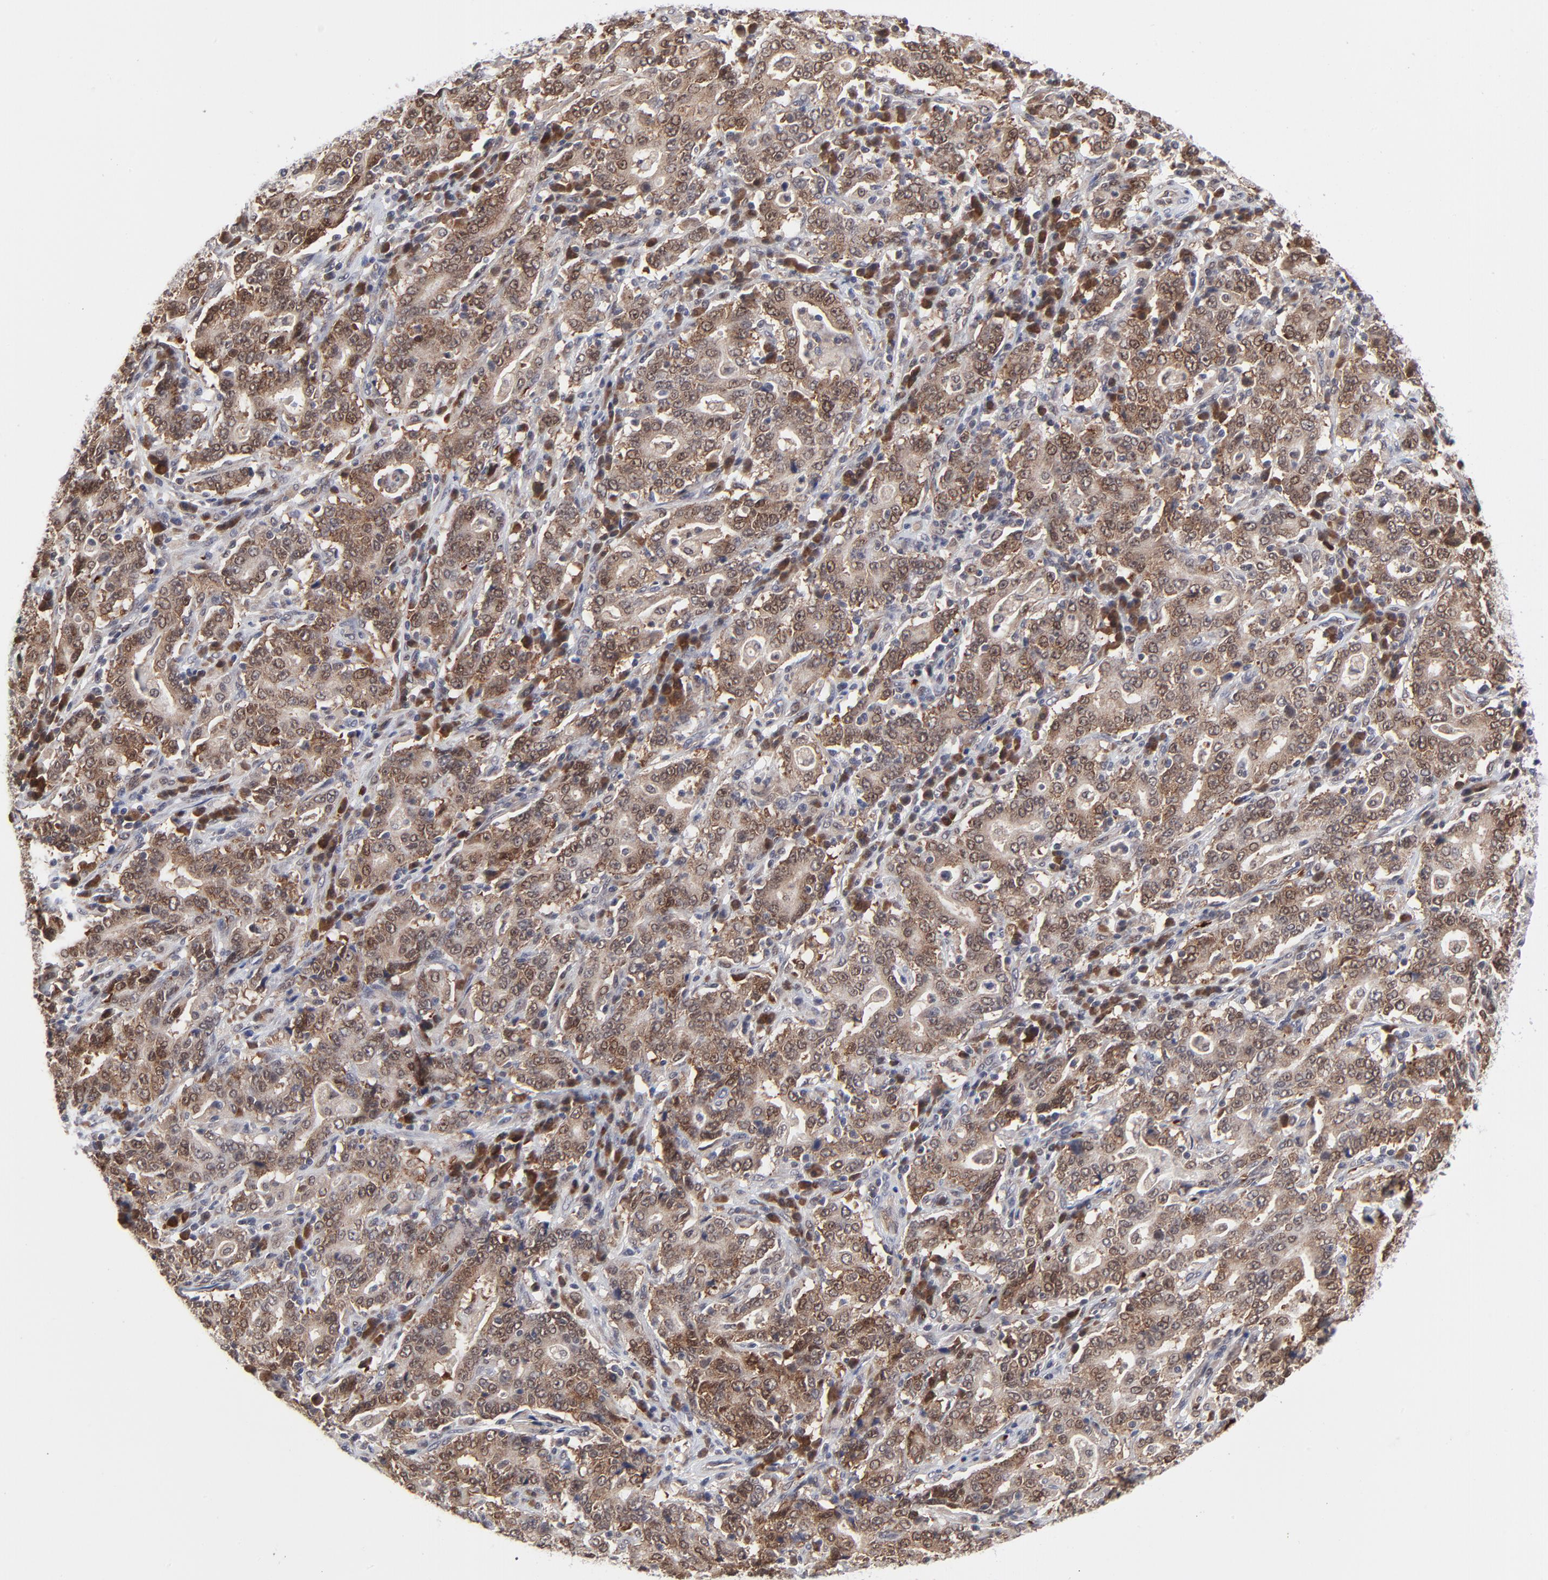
{"staining": {"intensity": "strong", "quantity": ">75%", "location": "cytoplasmic/membranous,nuclear"}, "tissue": "stomach cancer", "cell_type": "Tumor cells", "image_type": "cancer", "snomed": [{"axis": "morphology", "description": "Normal tissue, NOS"}, {"axis": "morphology", "description": "Adenocarcinoma, NOS"}, {"axis": "topography", "description": "Stomach, upper"}, {"axis": "topography", "description": "Stomach"}], "caption": "Brown immunohistochemical staining in human adenocarcinoma (stomach) reveals strong cytoplasmic/membranous and nuclear positivity in approximately >75% of tumor cells.", "gene": "CASP10", "patient": {"sex": "male", "age": 59}}